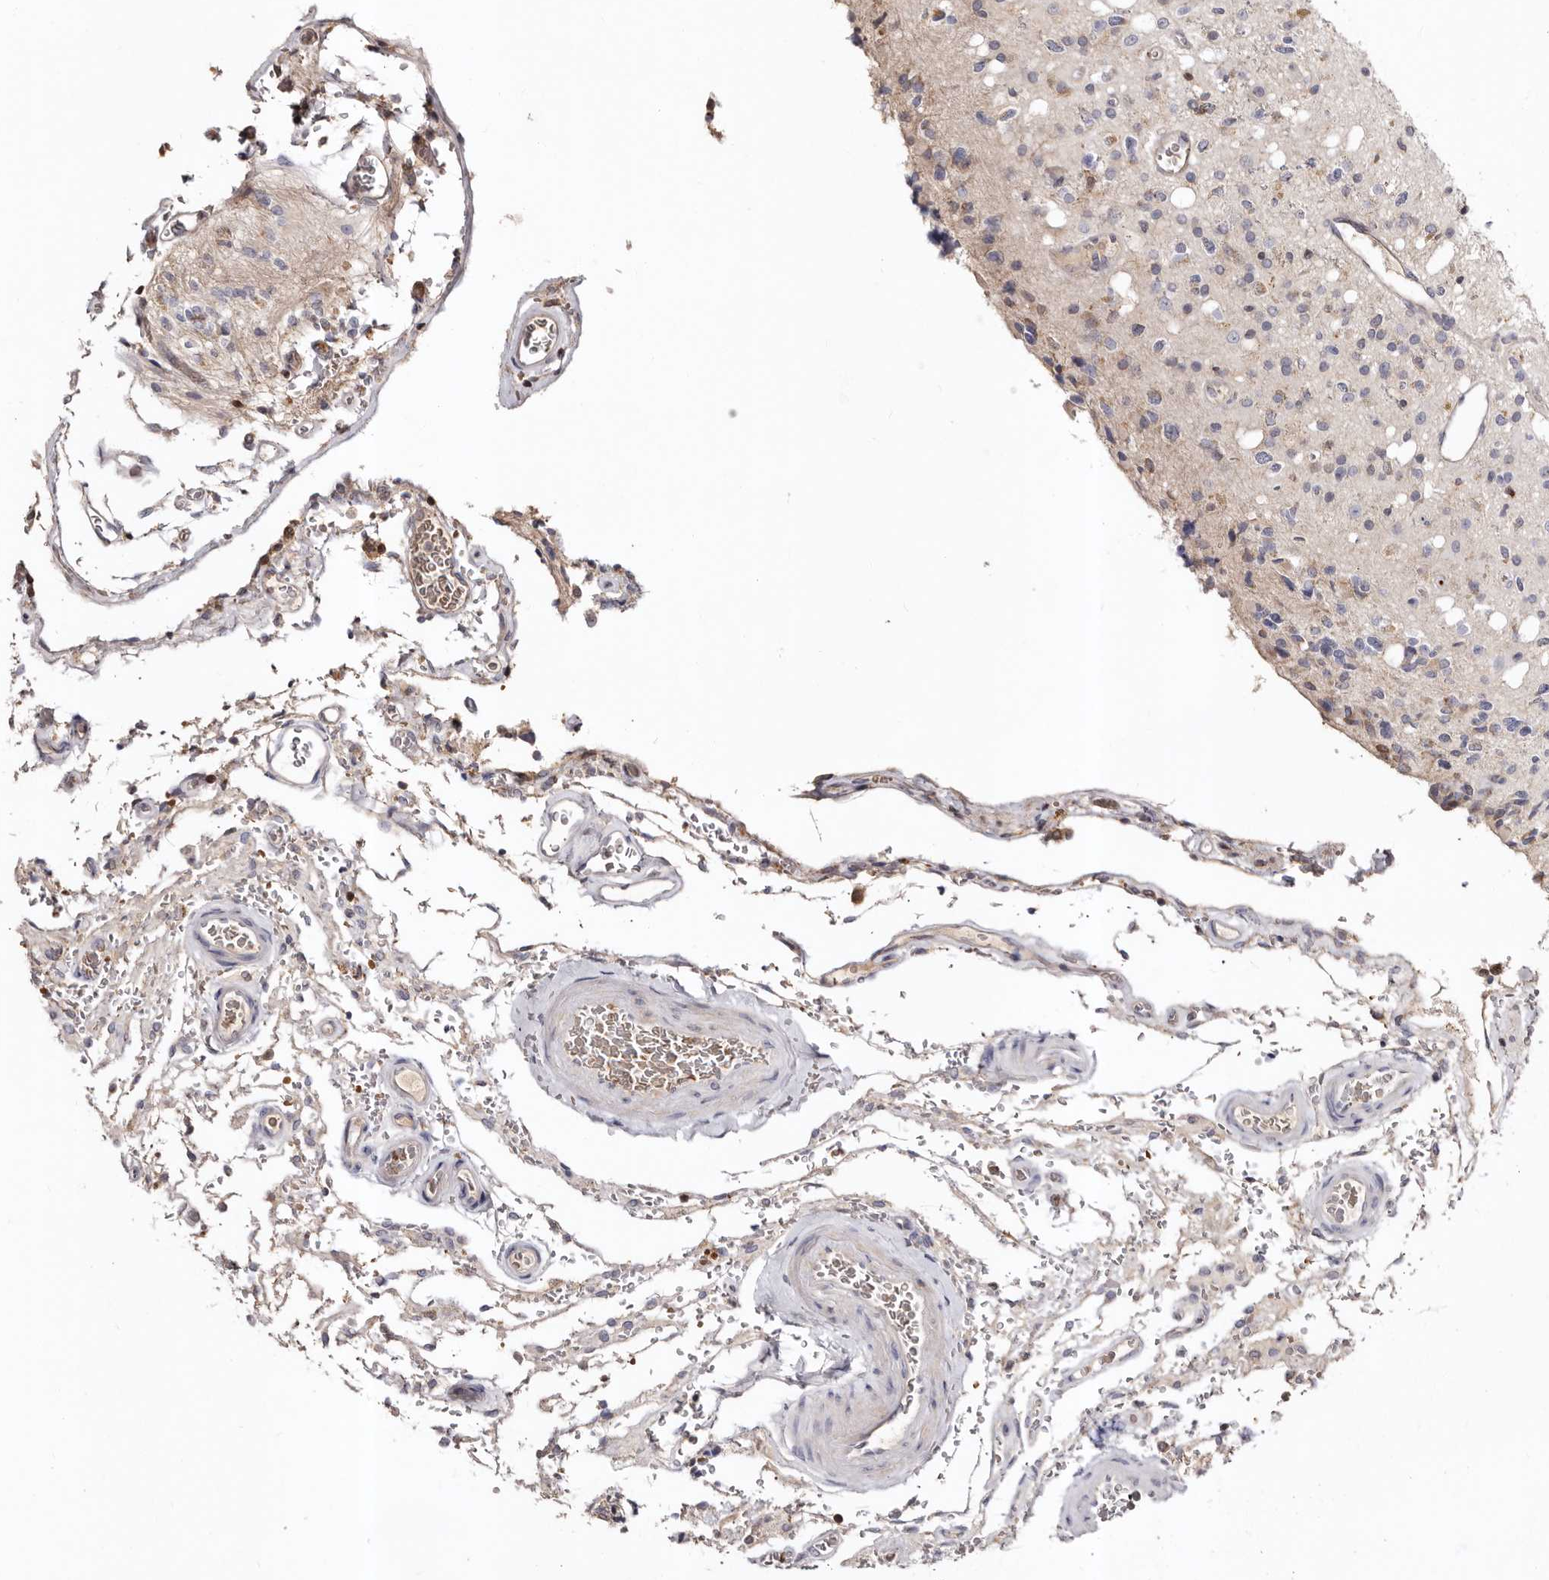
{"staining": {"intensity": "moderate", "quantity": "<25%", "location": "cytoplasmic/membranous"}, "tissue": "glioma", "cell_type": "Tumor cells", "image_type": "cancer", "snomed": [{"axis": "morphology", "description": "Glioma, malignant, High grade"}, {"axis": "topography", "description": "Brain"}], "caption": "Brown immunohistochemical staining in malignant glioma (high-grade) shows moderate cytoplasmic/membranous staining in about <25% of tumor cells.", "gene": "BAX", "patient": {"sex": "male", "age": 34}}